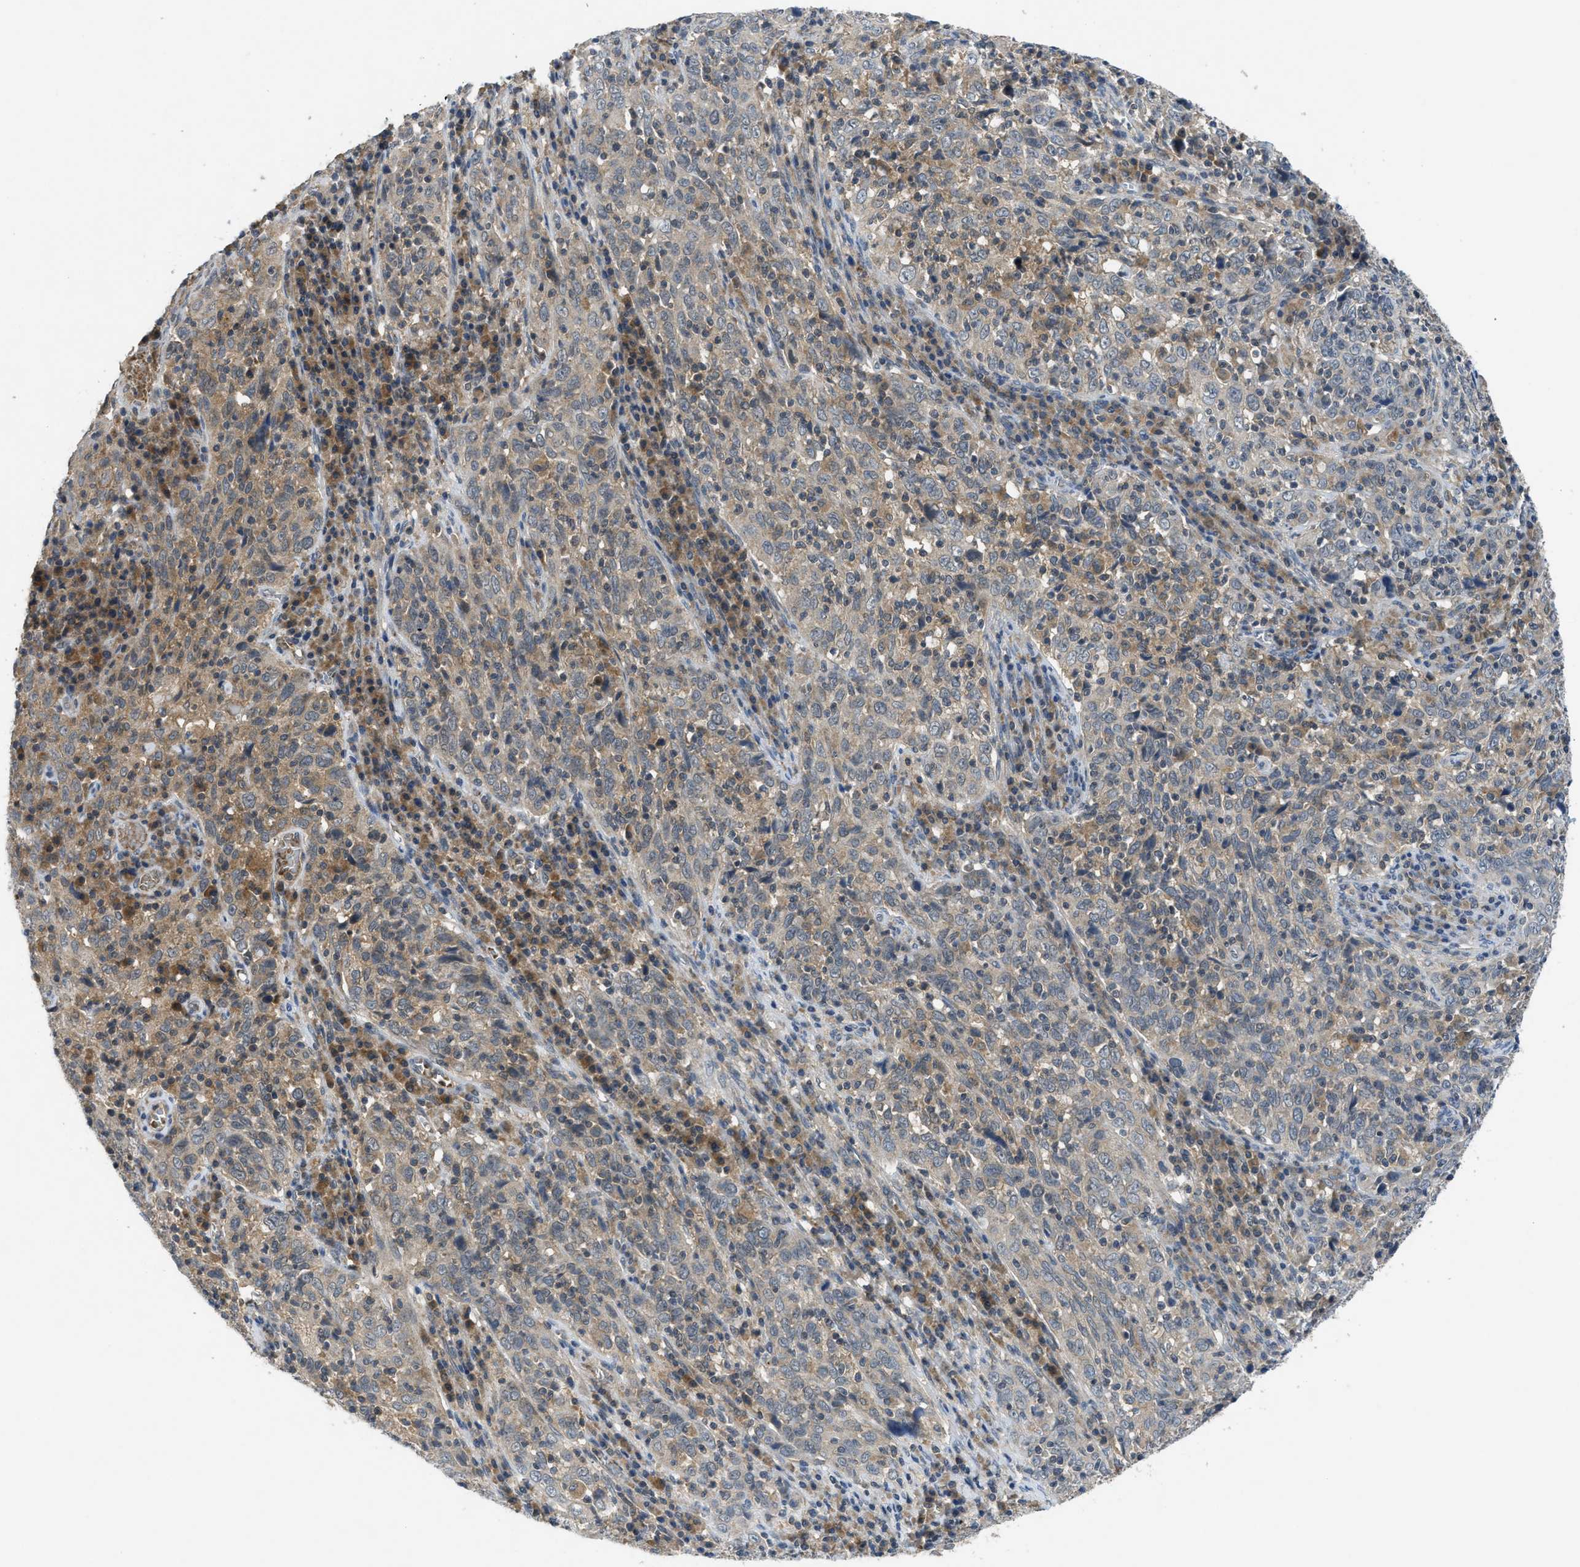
{"staining": {"intensity": "weak", "quantity": ">75%", "location": "cytoplasmic/membranous"}, "tissue": "cervical cancer", "cell_type": "Tumor cells", "image_type": "cancer", "snomed": [{"axis": "morphology", "description": "Squamous cell carcinoma, NOS"}, {"axis": "topography", "description": "Cervix"}], "caption": "A high-resolution histopathology image shows immunohistochemistry staining of cervical squamous cell carcinoma, which demonstrates weak cytoplasmic/membranous positivity in about >75% of tumor cells.", "gene": "PDE7A", "patient": {"sex": "female", "age": 46}}